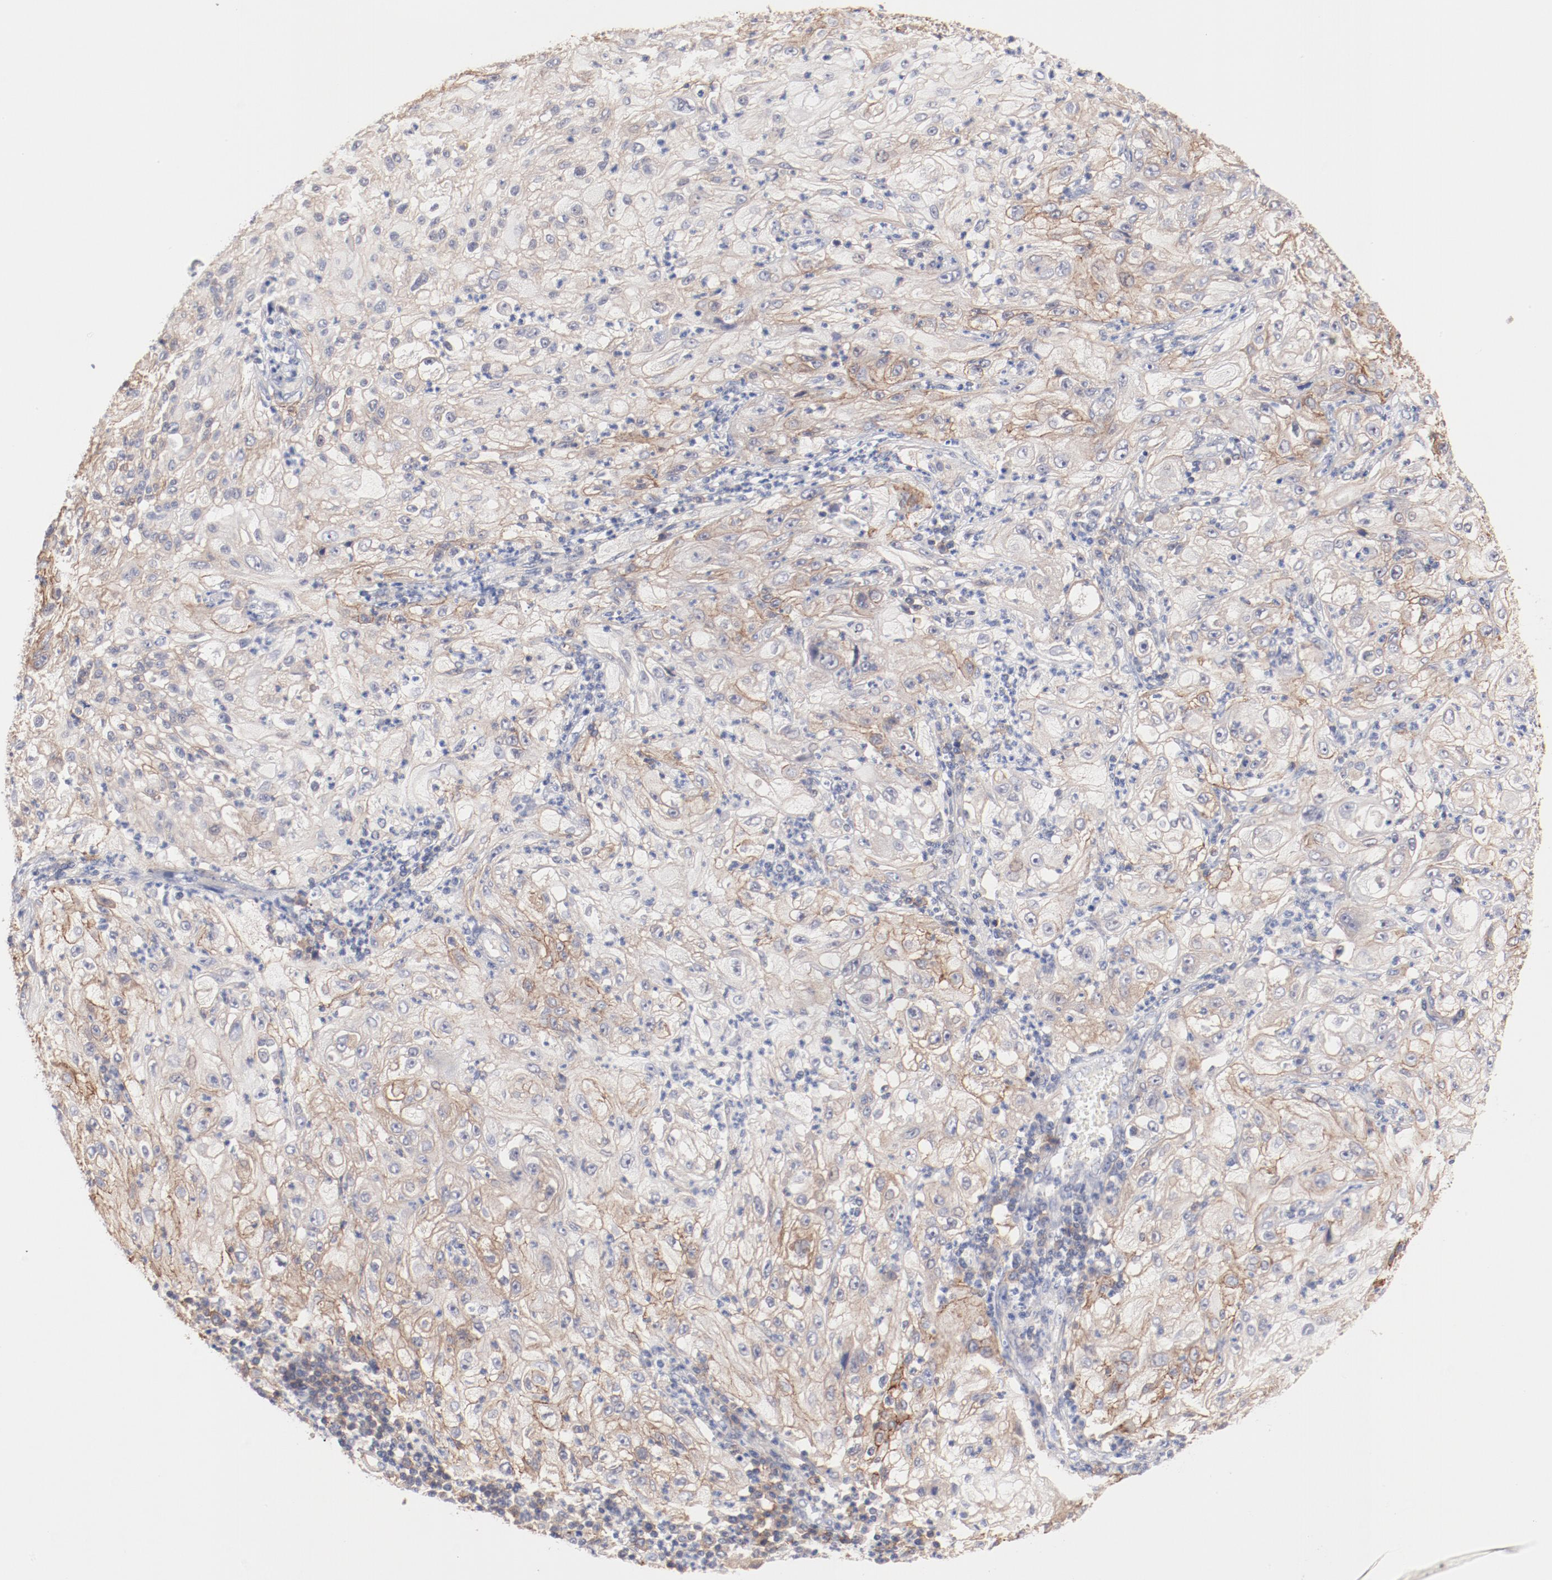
{"staining": {"intensity": "moderate", "quantity": "25%-75%", "location": "cytoplasmic/membranous"}, "tissue": "lung cancer", "cell_type": "Tumor cells", "image_type": "cancer", "snomed": [{"axis": "morphology", "description": "Inflammation, NOS"}, {"axis": "morphology", "description": "Squamous cell carcinoma, NOS"}, {"axis": "topography", "description": "Lymph node"}, {"axis": "topography", "description": "Soft tissue"}, {"axis": "topography", "description": "Lung"}], "caption": "Squamous cell carcinoma (lung) stained with DAB (3,3'-diaminobenzidine) immunohistochemistry (IHC) reveals medium levels of moderate cytoplasmic/membranous expression in approximately 25%-75% of tumor cells.", "gene": "SETD3", "patient": {"sex": "male", "age": 66}}